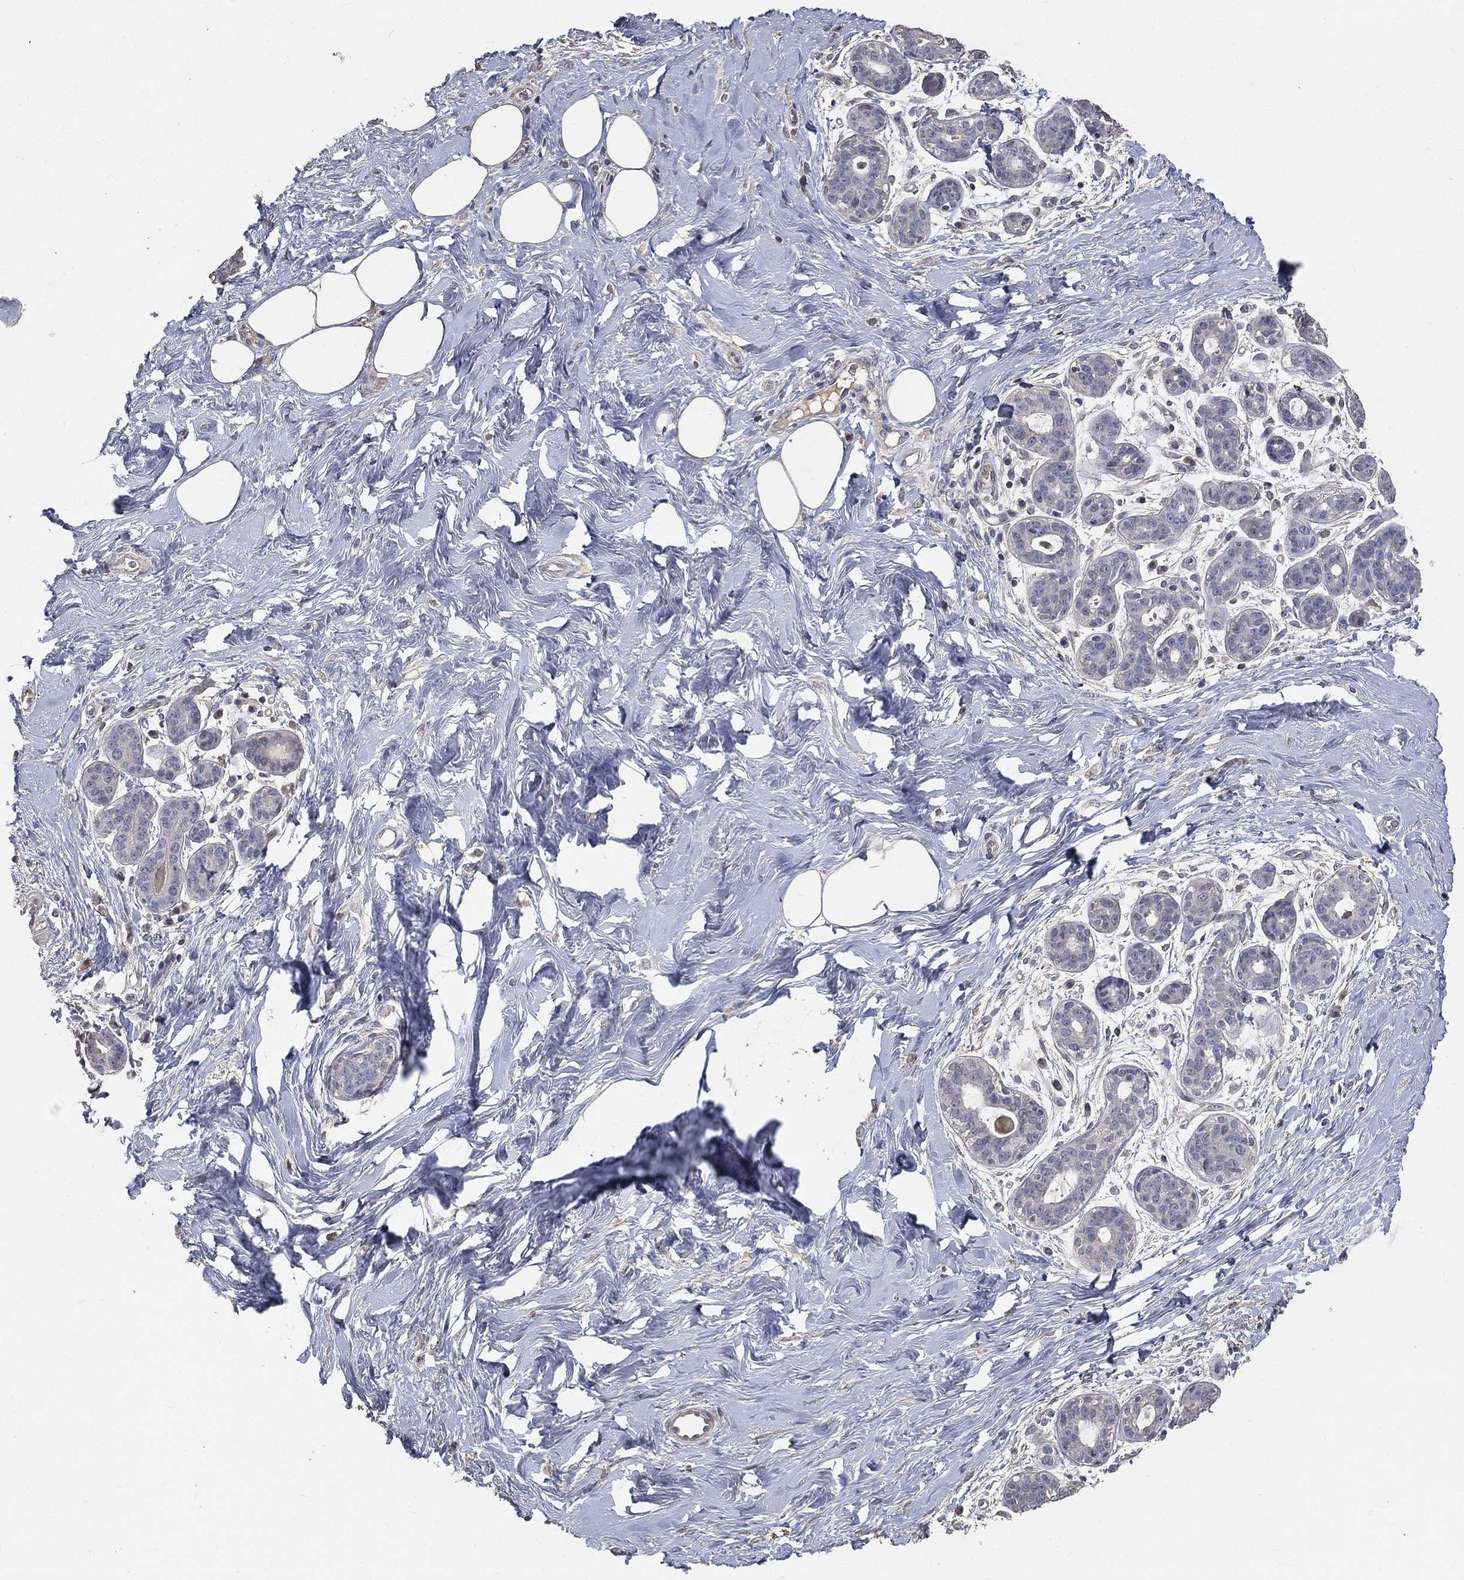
{"staining": {"intensity": "negative", "quantity": "none", "location": "none"}, "tissue": "breast", "cell_type": "Glandular cells", "image_type": "normal", "snomed": [{"axis": "morphology", "description": "Normal tissue, NOS"}, {"axis": "topography", "description": "Breast"}], "caption": "Immunohistochemistry (IHC) micrograph of normal human breast stained for a protein (brown), which exhibits no staining in glandular cells.", "gene": "SNAP25", "patient": {"sex": "female", "age": 43}}